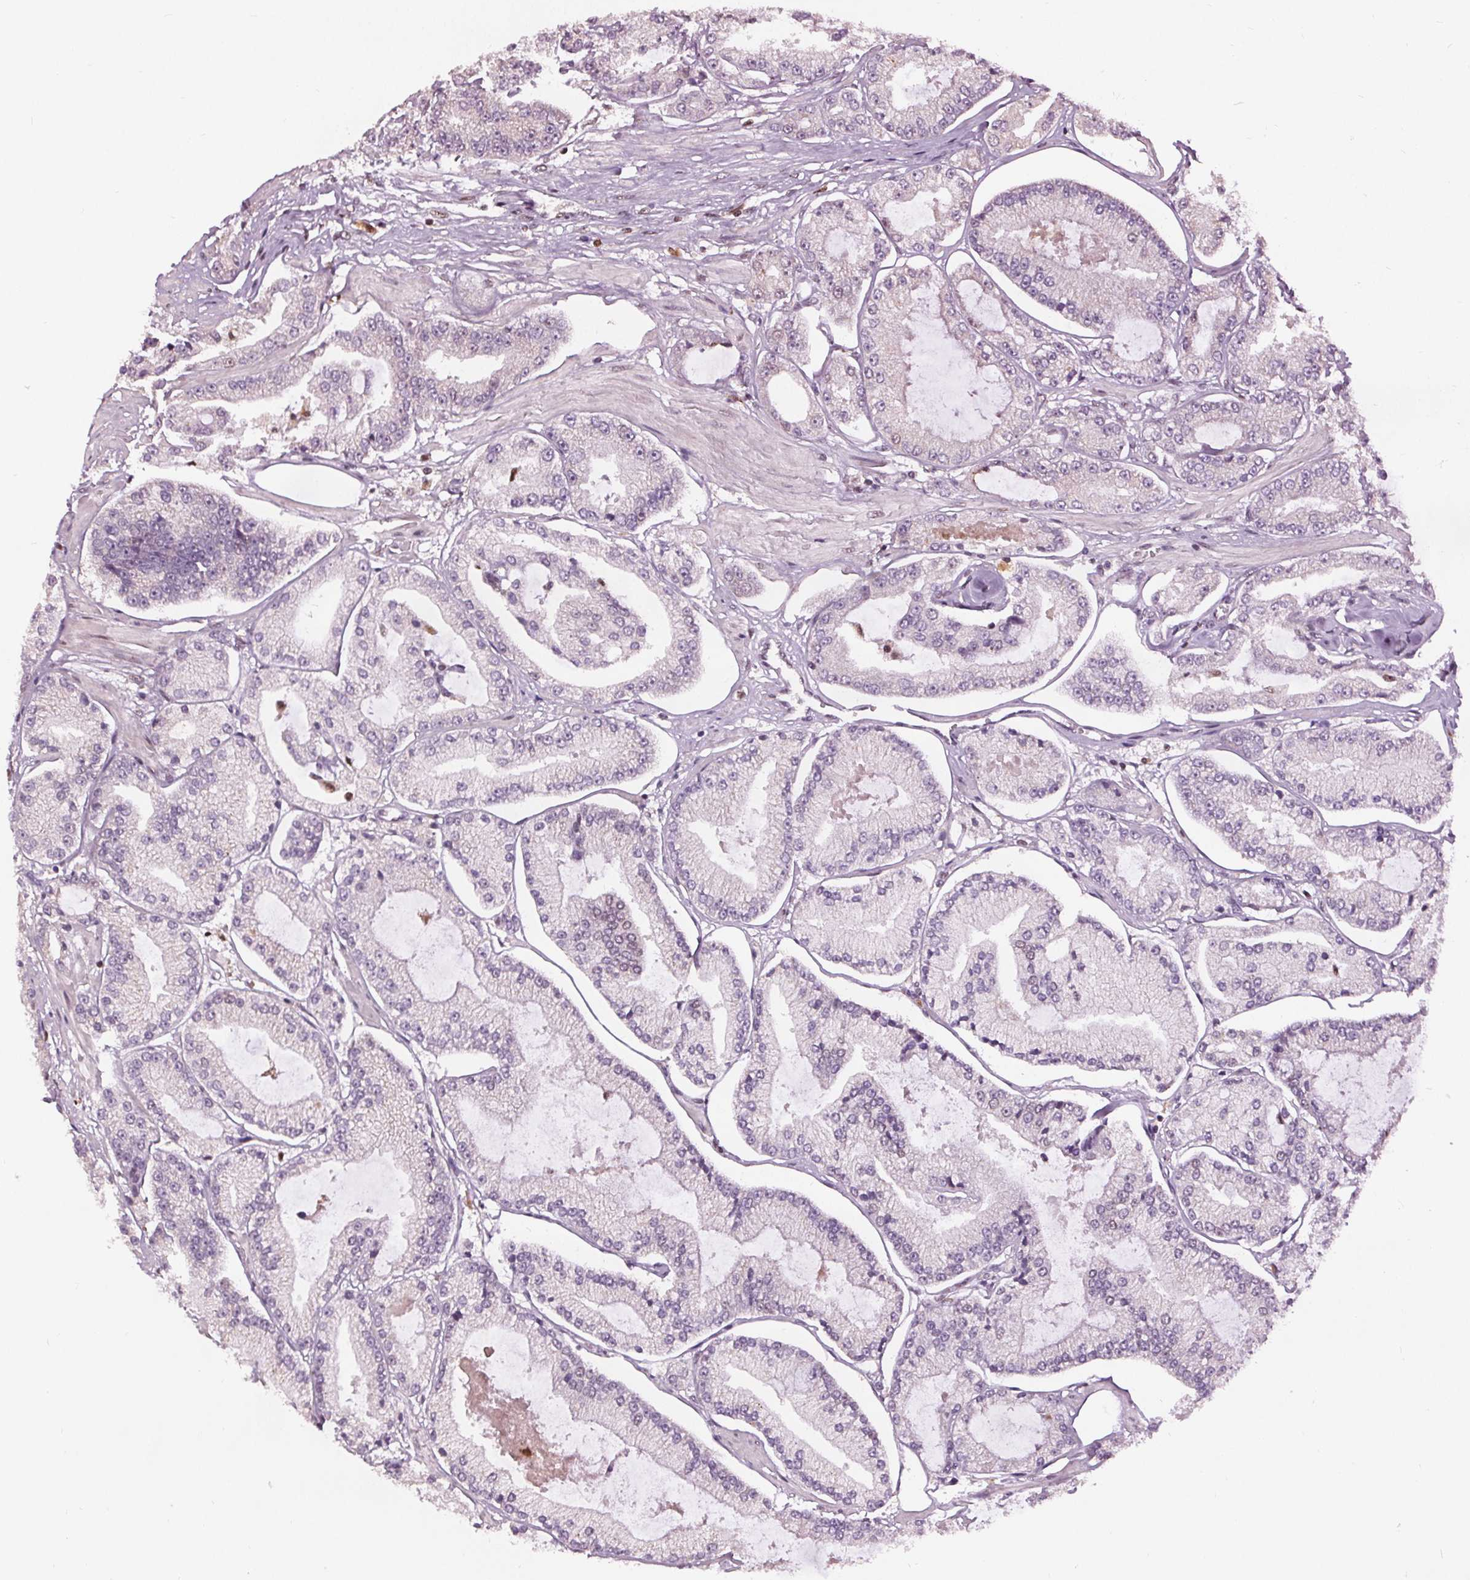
{"staining": {"intensity": "negative", "quantity": "none", "location": "none"}, "tissue": "prostate cancer", "cell_type": "Tumor cells", "image_type": "cancer", "snomed": [{"axis": "morphology", "description": "Adenocarcinoma, Low grade"}, {"axis": "topography", "description": "Prostate"}], "caption": "Prostate cancer stained for a protein using immunohistochemistry (IHC) displays no positivity tumor cells.", "gene": "DDX11", "patient": {"sex": "male", "age": 55}}